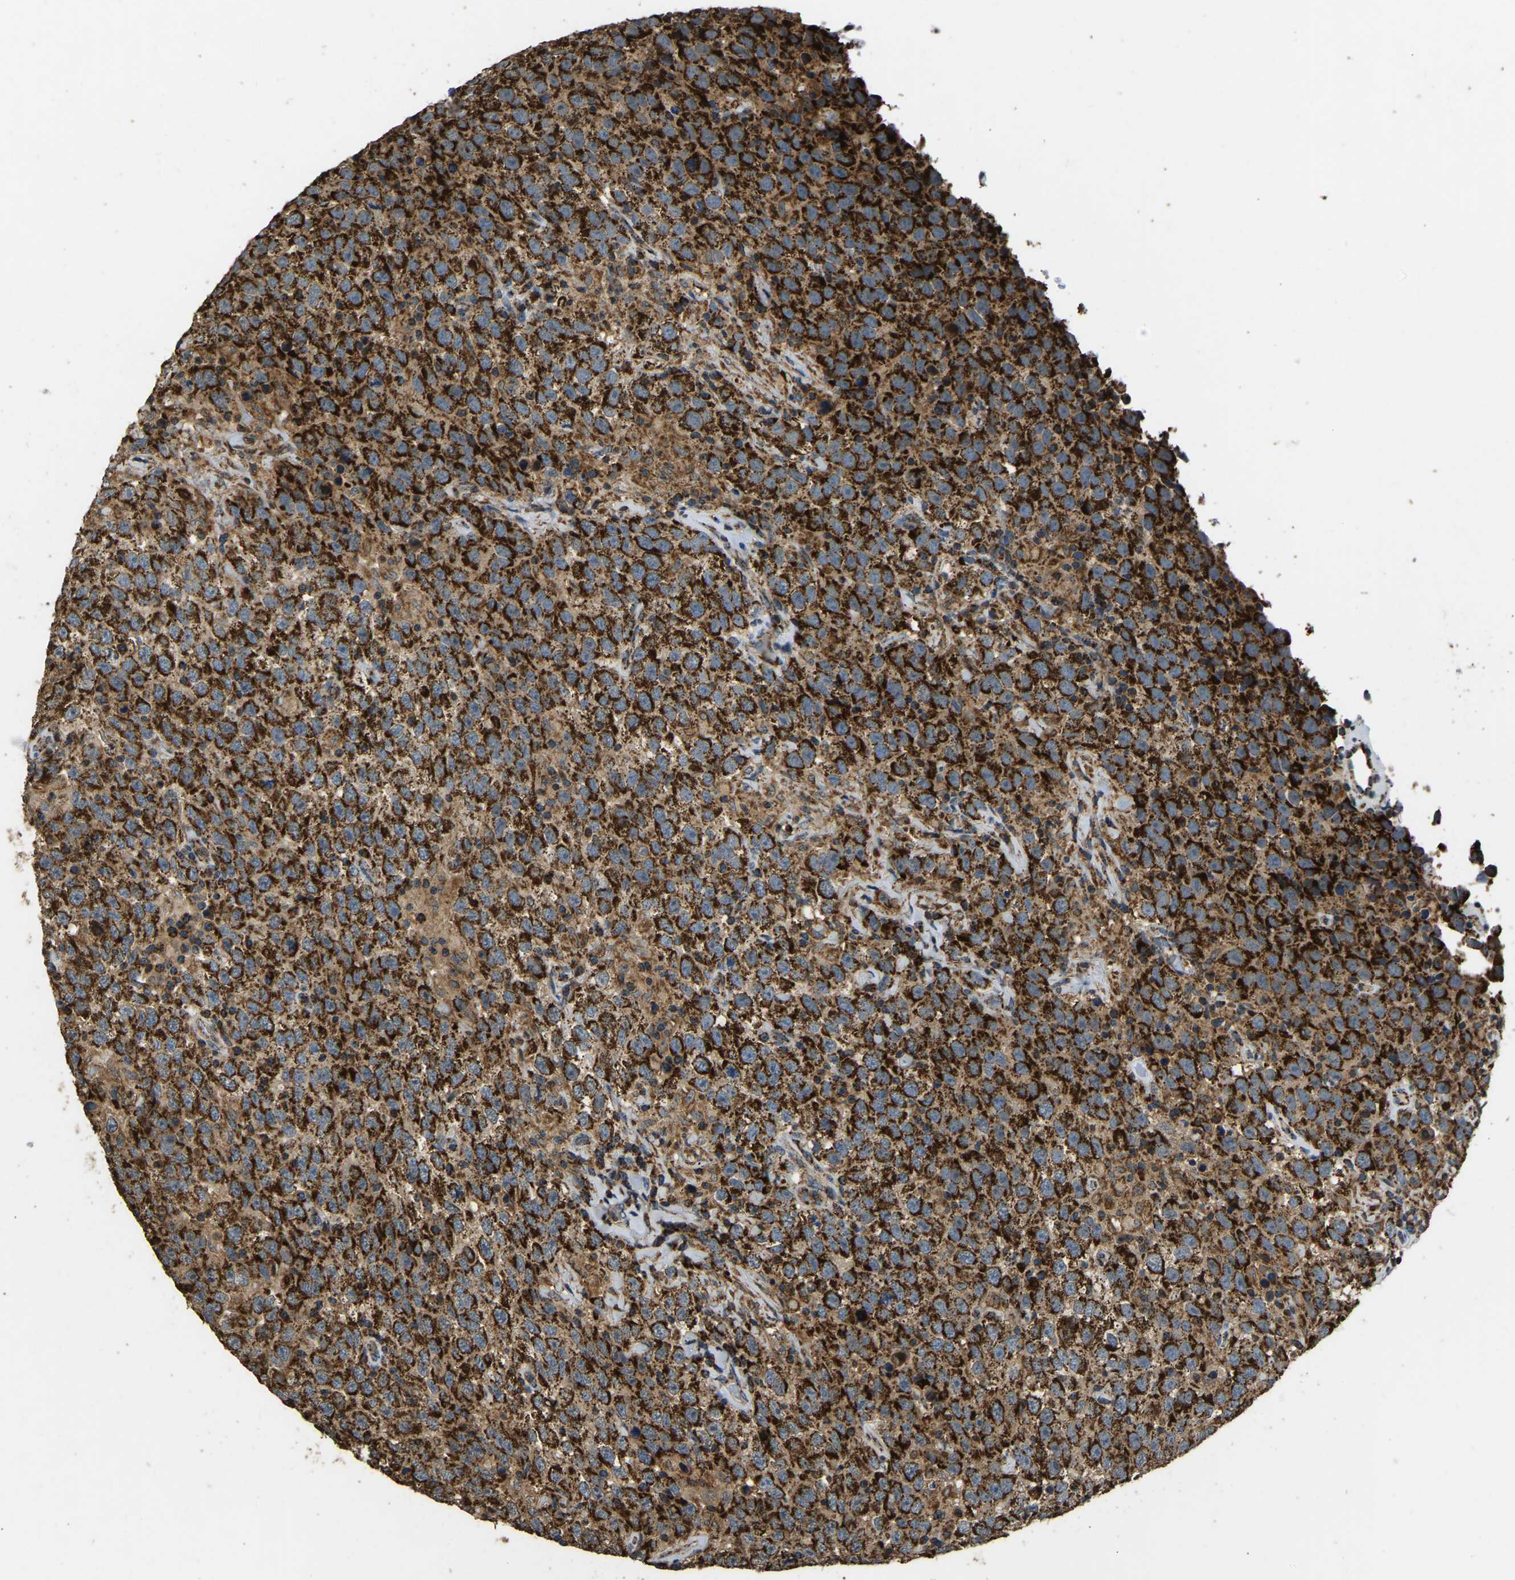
{"staining": {"intensity": "strong", "quantity": "25%-75%", "location": "cytoplasmic/membranous"}, "tissue": "testis cancer", "cell_type": "Tumor cells", "image_type": "cancer", "snomed": [{"axis": "morphology", "description": "Seminoma, NOS"}, {"axis": "topography", "description": "Testis"}], "caption": "About 25%-75% of tumor cells in testis seminoma reveal strong cytoplasmic/membranous protein expression as visualized by brown immunohistochemical staining.", "gene": "TUFM", "patient": {"sex": "male", "age": 41}}